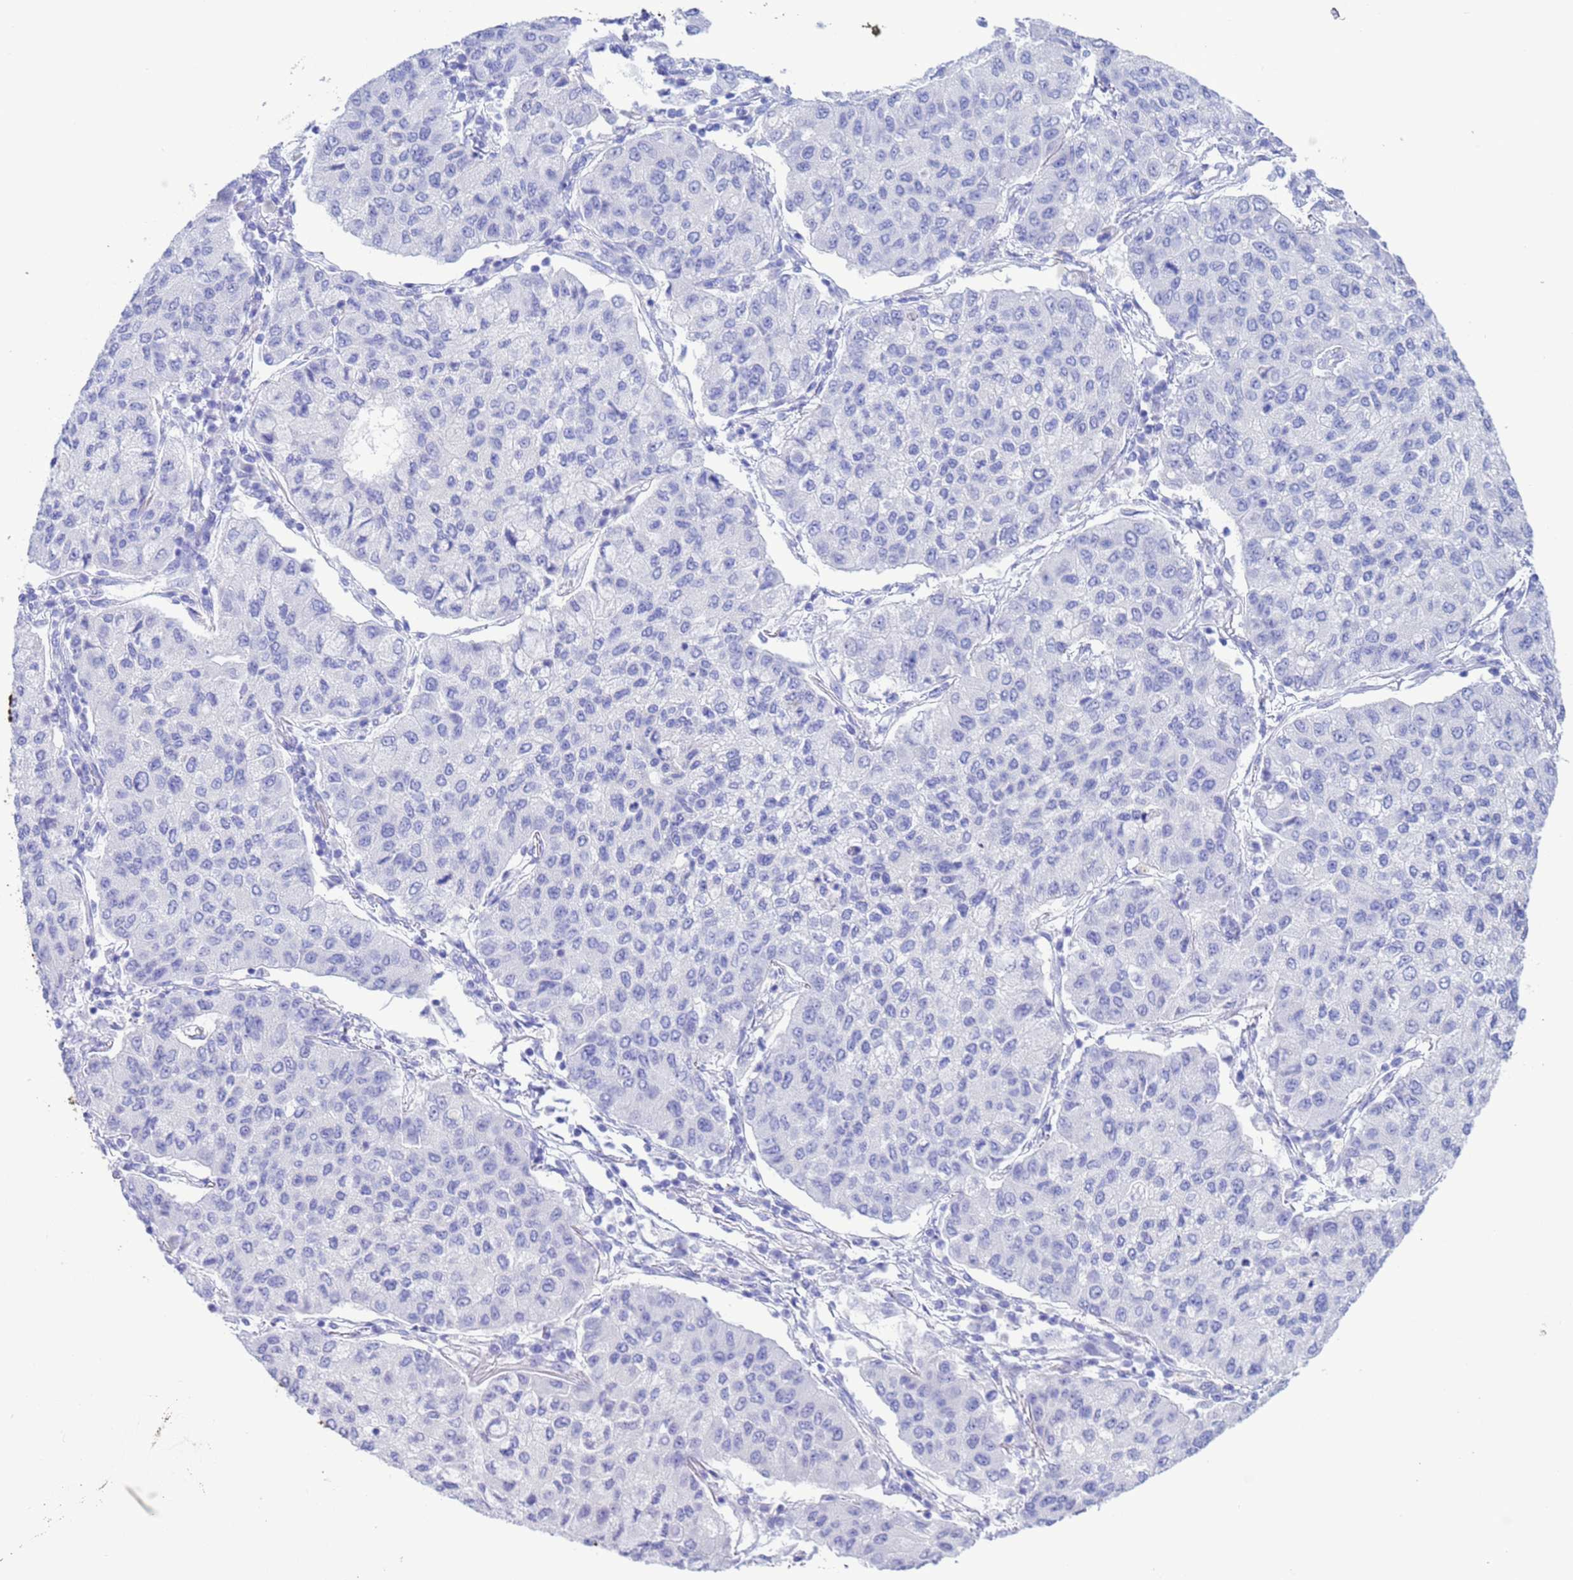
{"staining": {"intensity": "negative", "quantity": "none", "location": "none"}, "tissue": "lung cancer", "cell_type": "Tumor cells", "image_type": "cancer", "snomed": [{"axis": "morphology", "description": "Squamous cell carcinoma, NOS"}, {"axis": "topography", "description": "Lung"}], "caption": "Tumor cells show no significant protein positivity in squamous cell carcinoma (lung).", "gene": "GSTM1", "patient": {"sex": "male", "age": 74}}